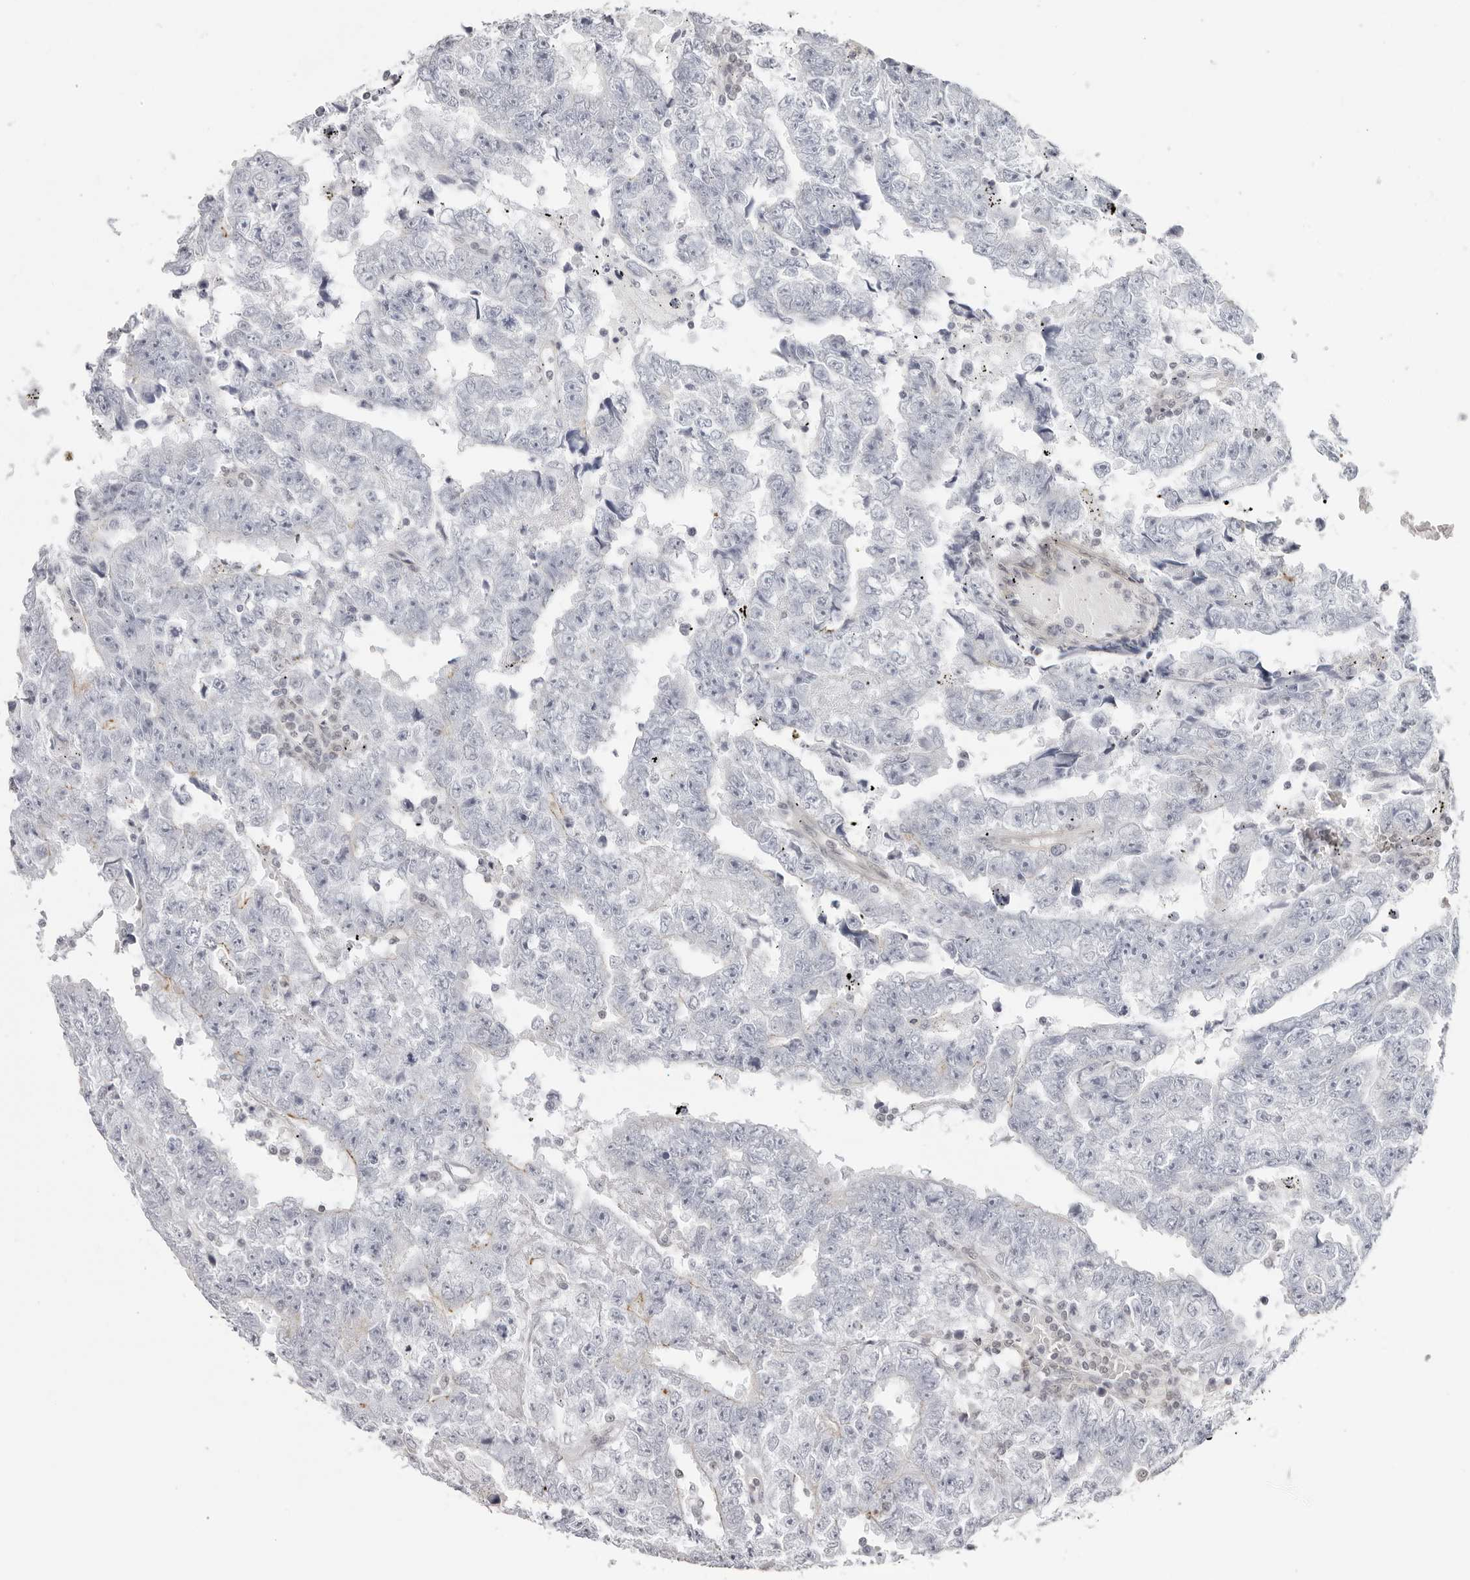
{"staining": {"intensity": "negative", "quantity": "none", "location": "none"}, "tissue": "testis cancer", "cell_type": "Tumor cells", "image_type": "cancer", "snomed": [{"axis": "morphology", "description": "Carcinoma, Embryonal, NOS"}, {"axis": "topography", "description": "Testis"}], "caption": "Immunohistochemistry (IHC) photomicrograph of testis cancer (embryonal carcinoma) stained for a protein (brown), which exhibits no staining in tumor cells.", "gene": "UNK", "patient": {"sex": "male", "age": 25}}